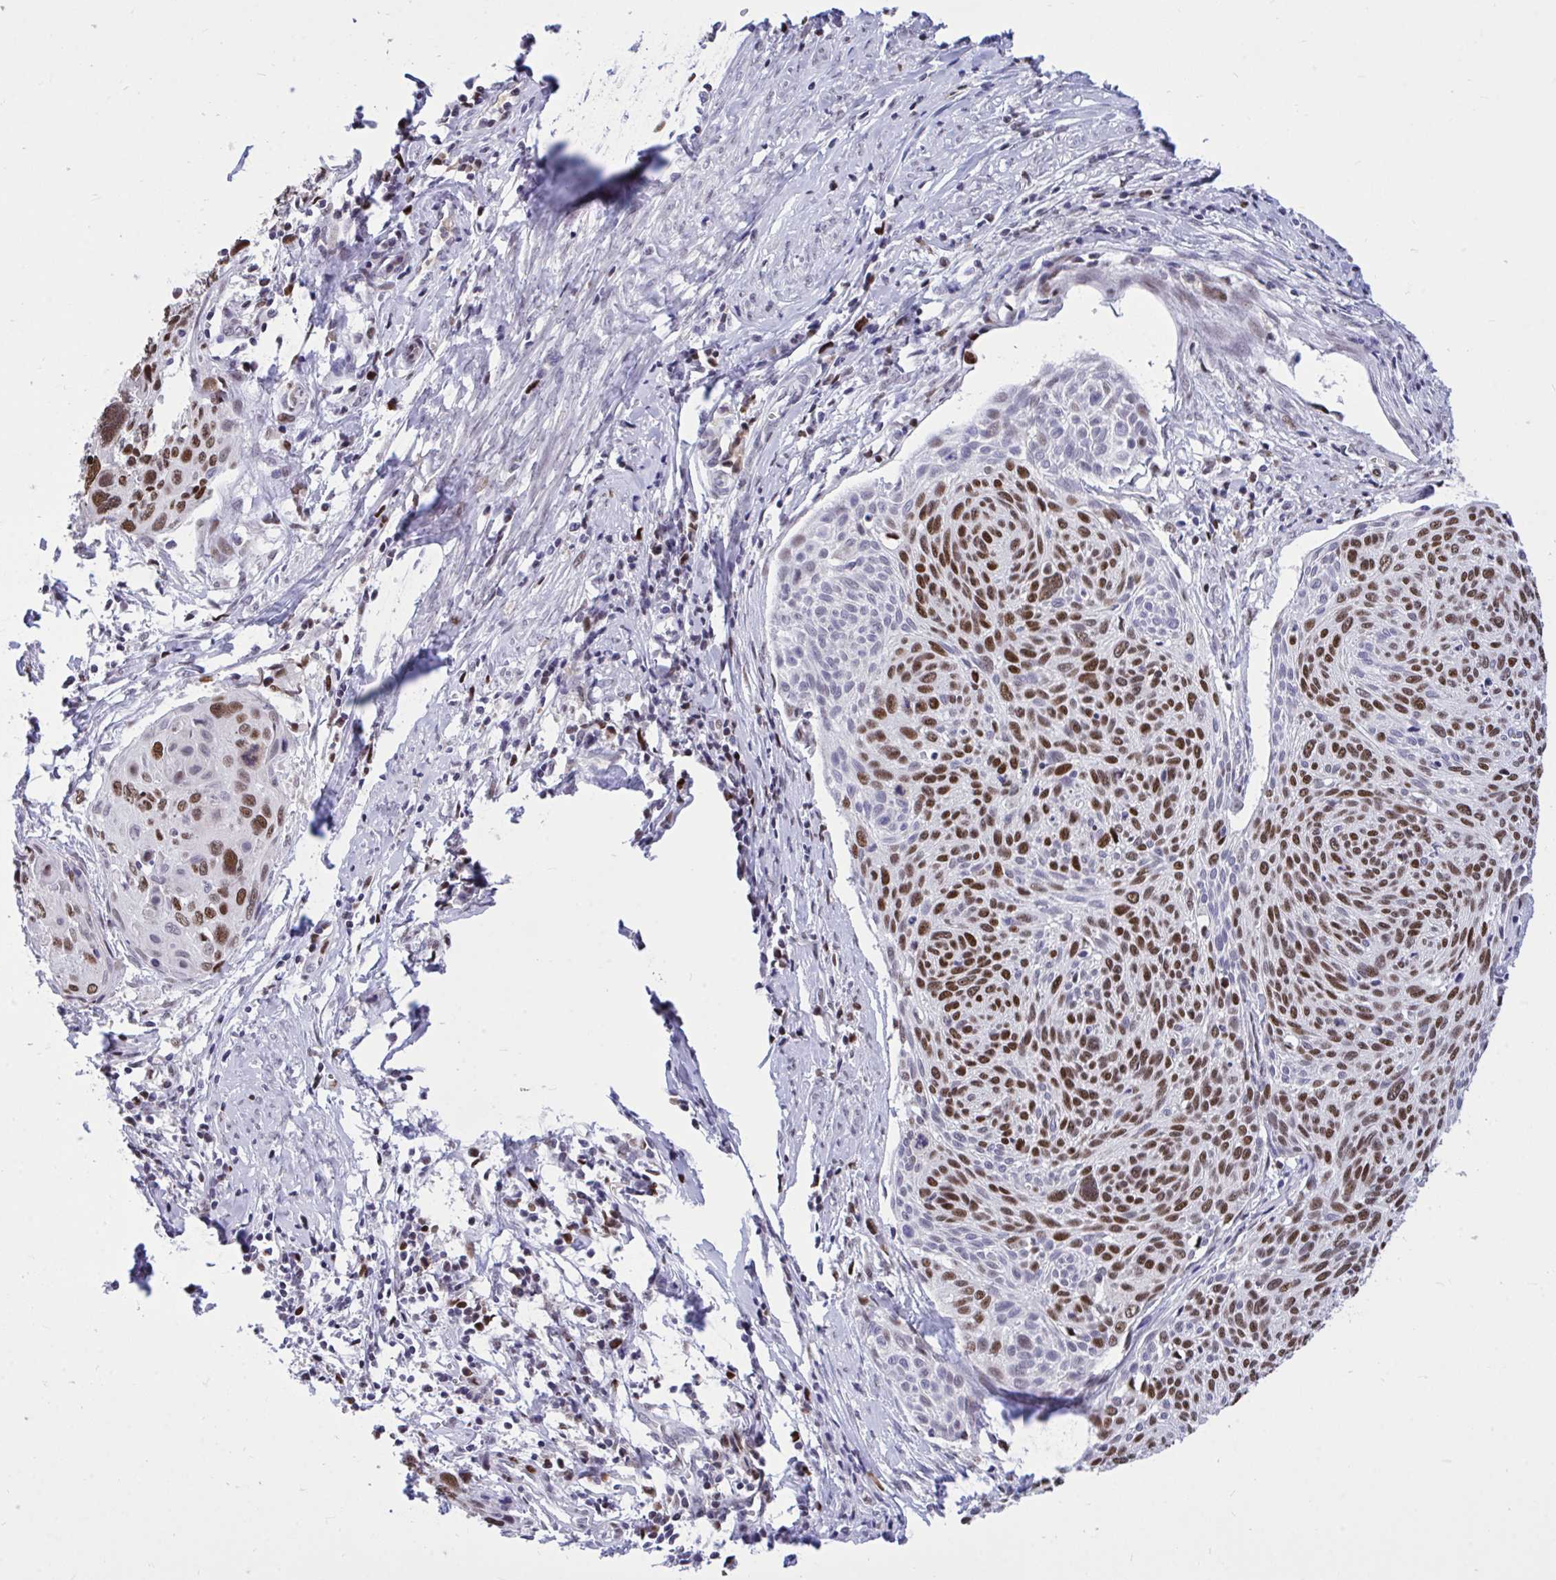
{"staining": {"intensity": "strong", "quantity": ">75%", "location": "nuclear"}, "tissue": "cervical cancer", "cell_type": "Tumor cells", "image_type": "cancer", "snomed": [{"axis": "morphology", "description": "Squamous cell carcinoma, NOS"}, {"axis": "topography", "description": "Cervix"}], "caption": "Cervical squamous cell carcinoma stained with DAB immunohistochemistry reveals high levels of strong nuclear positivity in about >75% of tumor cells.", "gene": "C1QL2", "patient": {"sex": "female", "age": 49}}